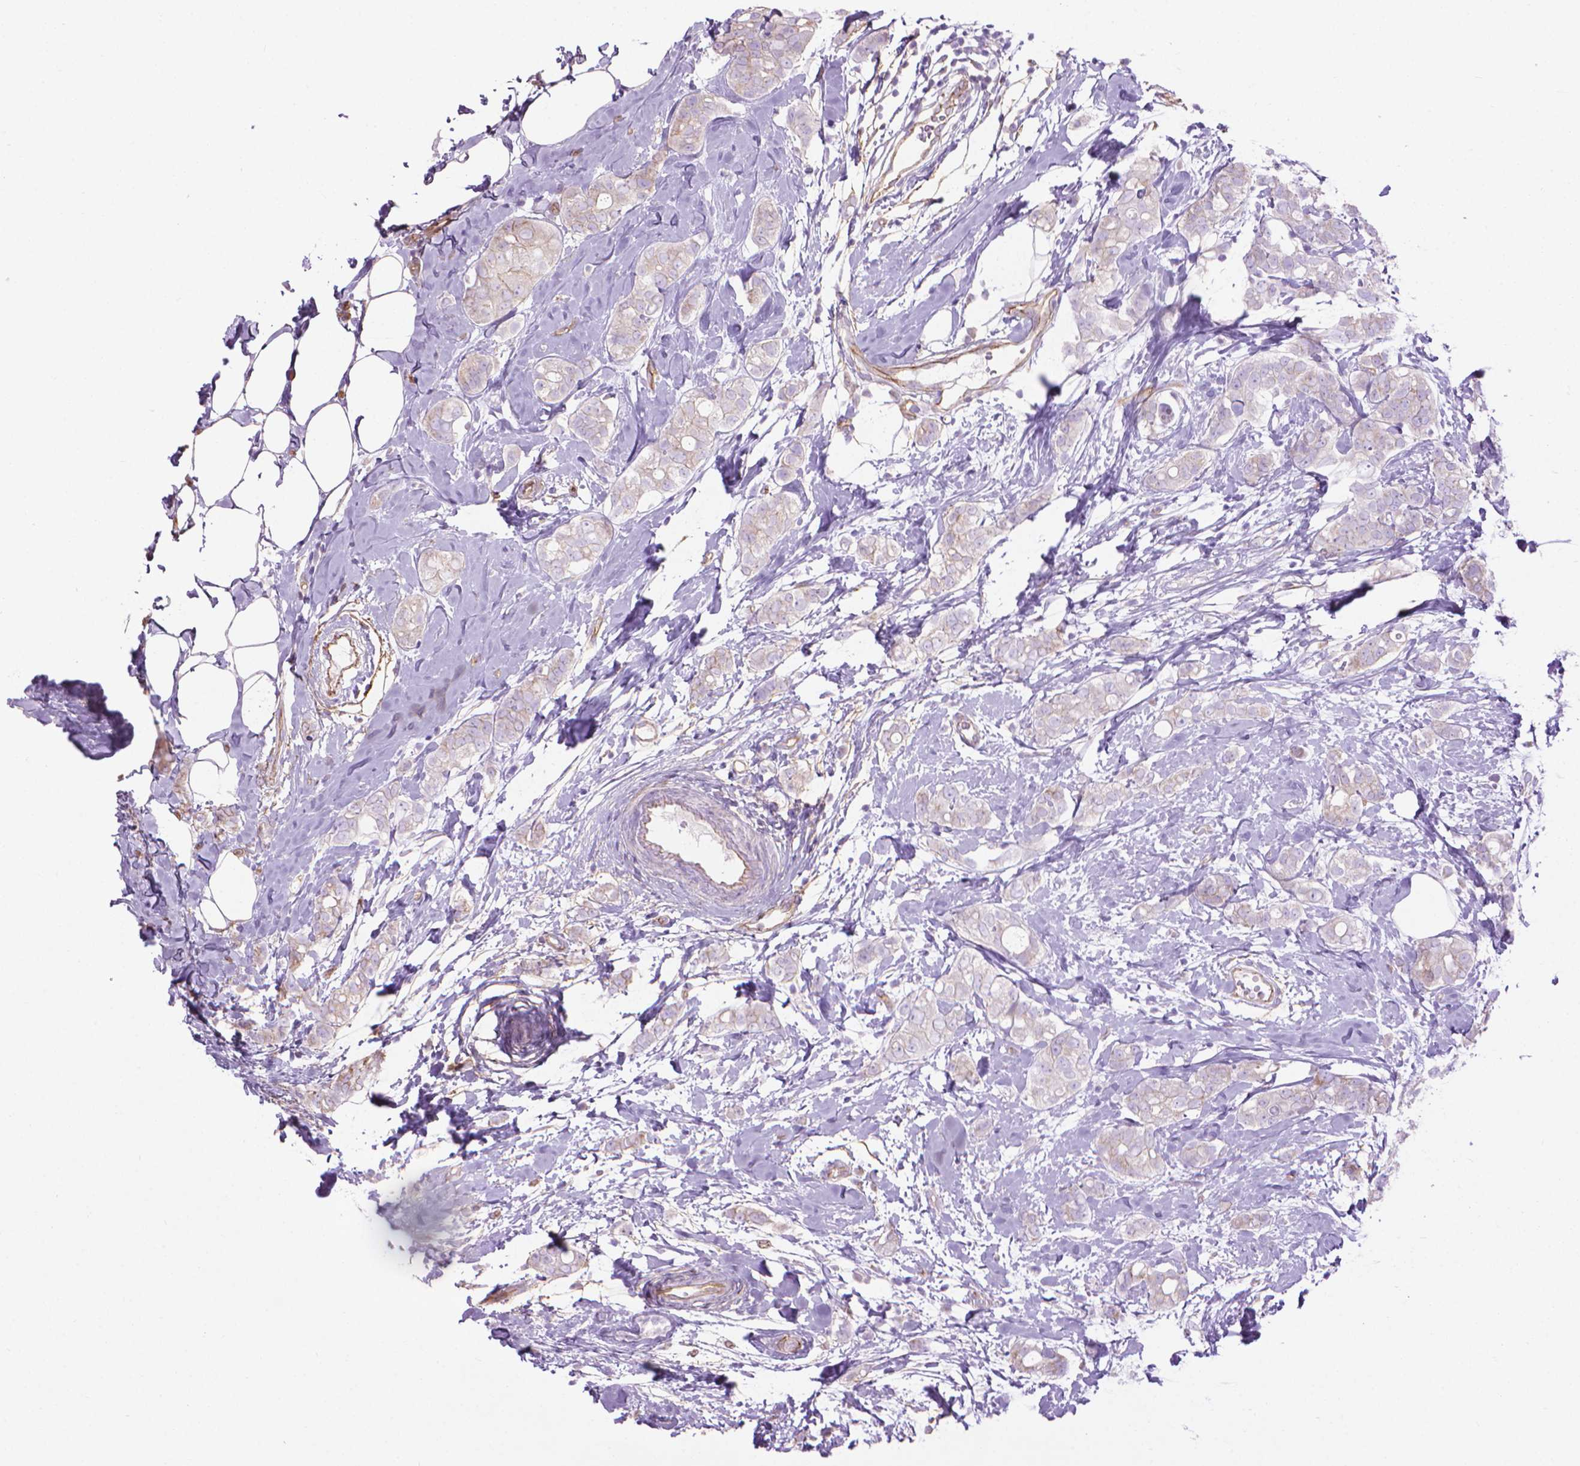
{"staining": {"intensity": "negative", "quantity": "none", "location": "none"}, "tissue": "breast cancer", "cell_type": "Tumor cells", "image_type": "cancer", "snomed": [{"axis": "morphology", "description": "Duct carcinoma"}, {"axis": "topography", "description": "Breast"}], "caption": "Immunohistochemistry (IHC) of human breast cancer (infiltrating ductal carcinoma) shows no positivity in tumor cells.", "gene": "TENT5A", "patient": {"sex": "female", "age": 40}}